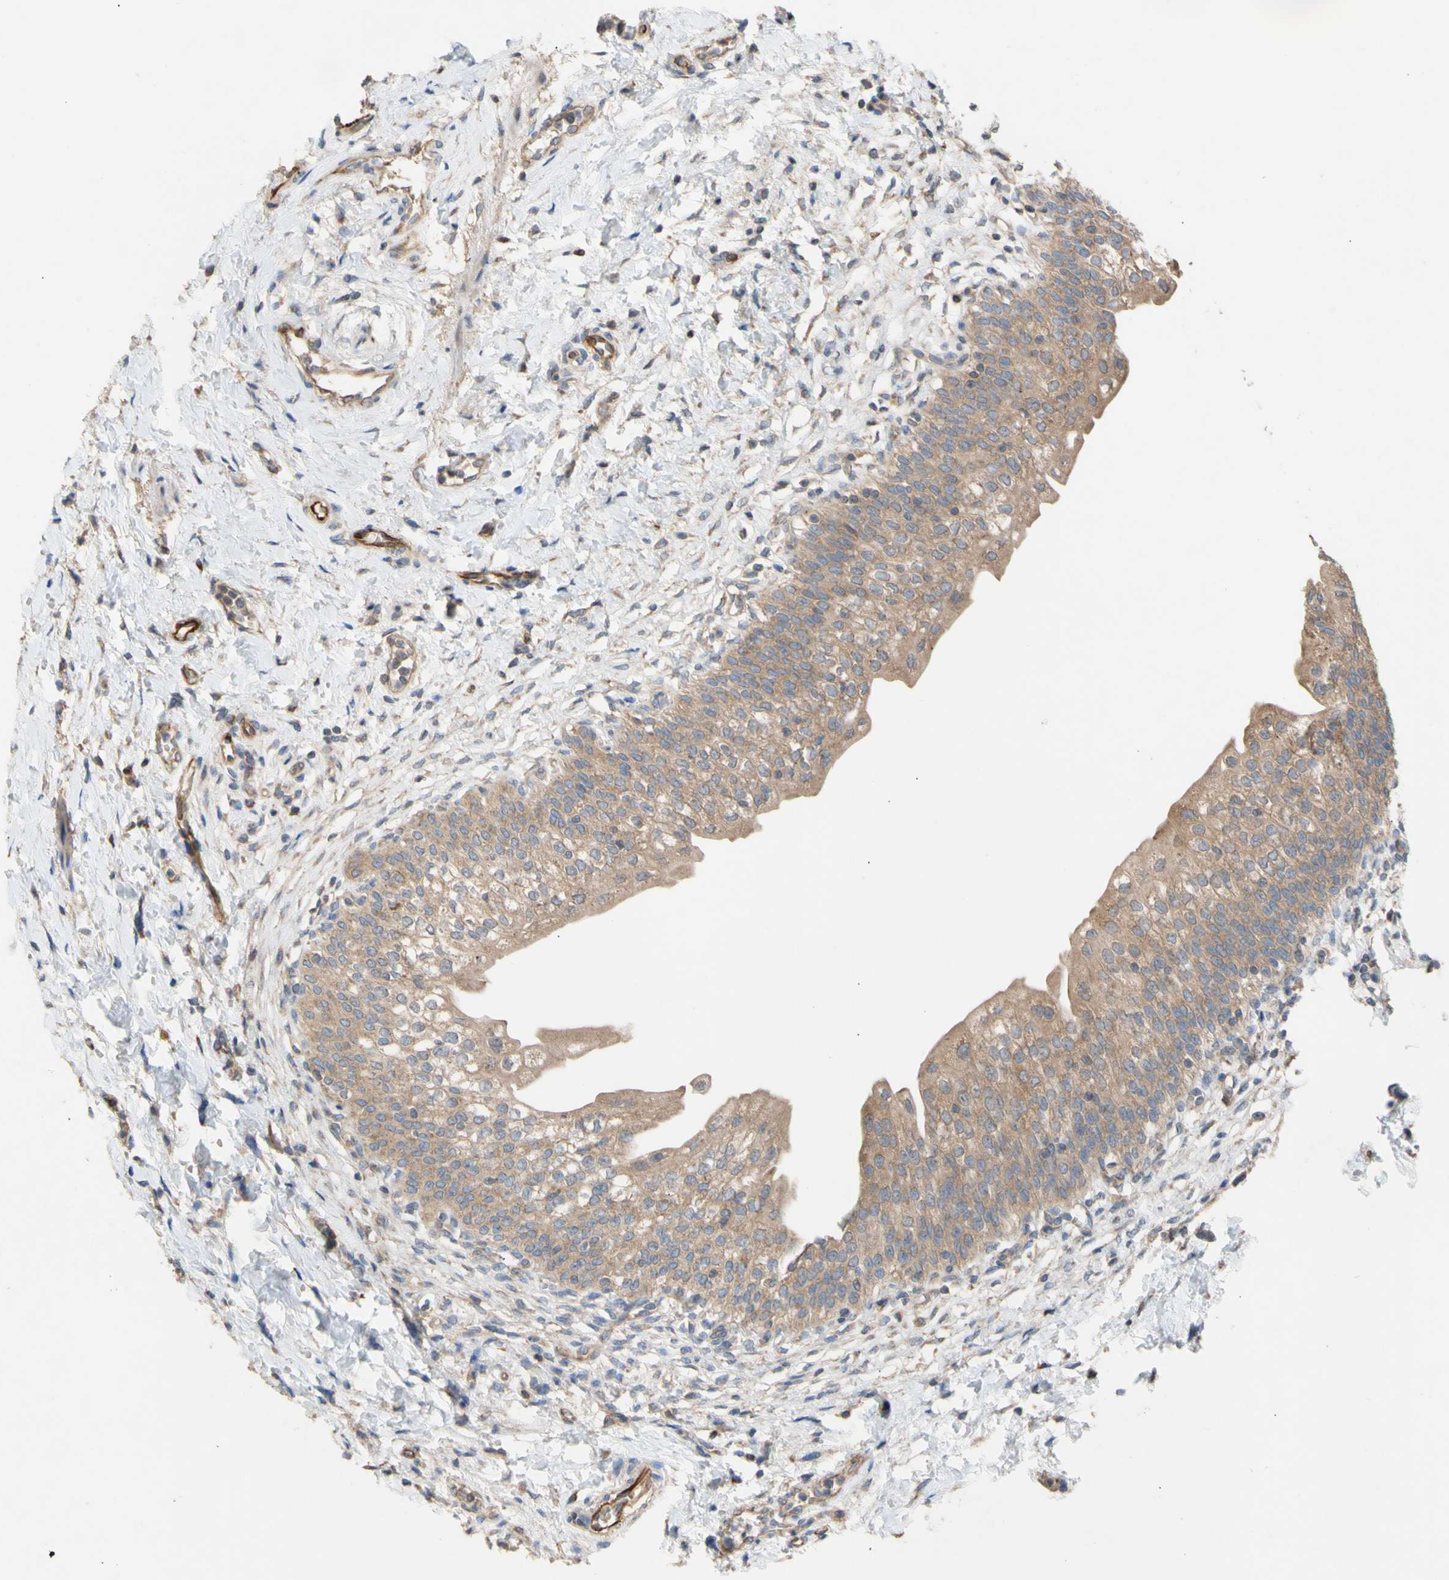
{"staining": {"intensity": "moderate", "quantity": ">75%", "location": "cytoplasmic/membranous"}, "tissue": "urinary bladder", "cell_type": "Urothelial cells", "image_type": "normal", "snomed": [{"axis": "morphology", "description": "Normal tissue, NOS"}, {"axis": "topography", "description": "Urinary bladder"}], "caption": "Immunohistochemistry of benign human urinary bladder displays medium levels of moderate cytoplasmic/membranous staining in about >75% of urothelial cells.", "gene": "EIF2S3", "patient": {"sex": "male", "age": 55}}